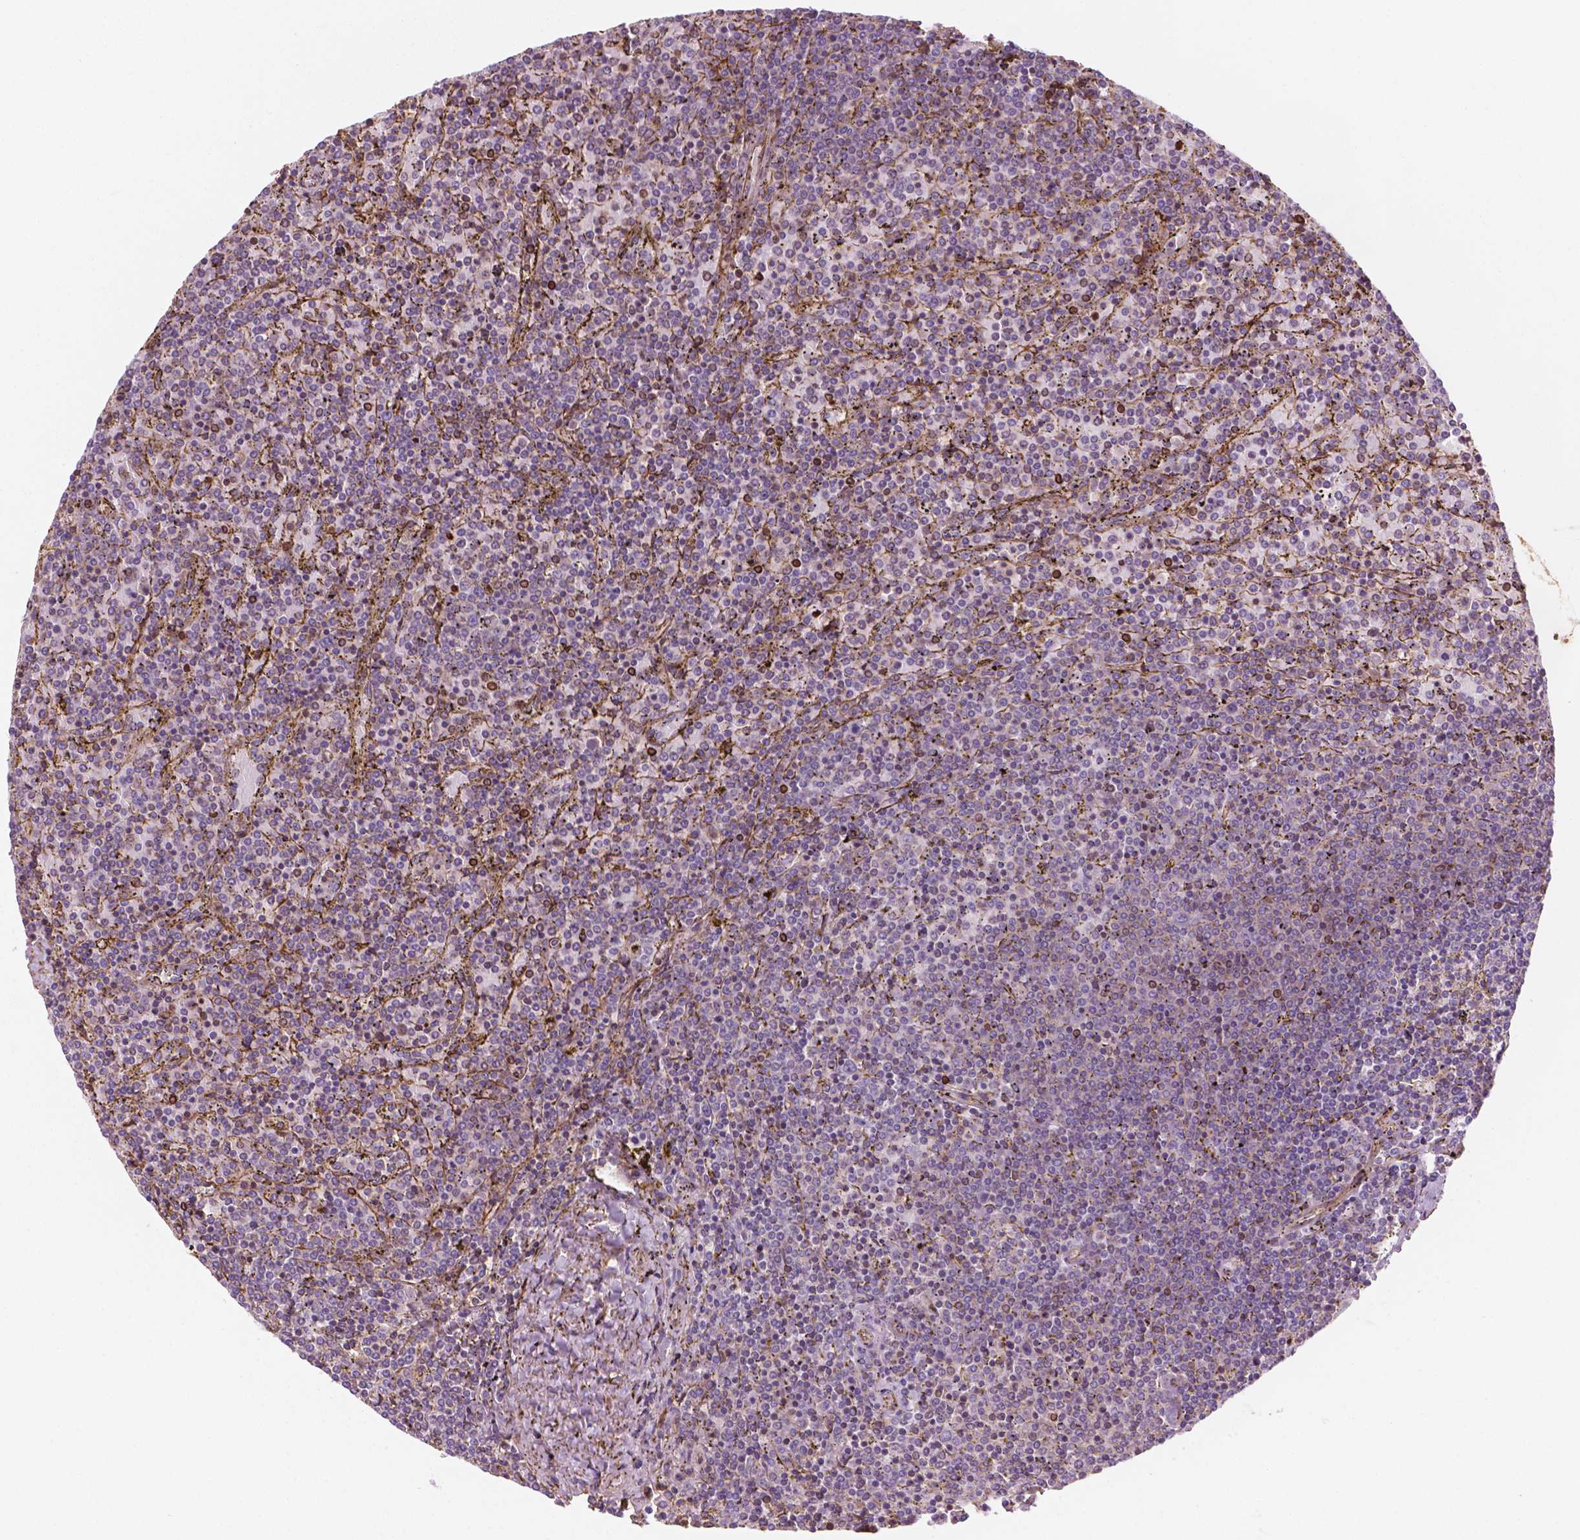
{"staining": {"intensity": "negative", "quantity": "none", "location": "none"}, "tissue": "lymphoma", "cell_type": "Tumor cells", "image_type": "cancer", "snomed": [{"axis": "morphology", "description": "Malignant lymphoma, non-Hodgkin's type, Low grade"}, {"axis": "topography", "description": "Spleen"}], "caption": "Immunohistochemical staining of low-grade malignant lymphoma, non-Hodgkin's type demonstrates no significant staining in tumor cells.", "gene": "SURF4", "patient": {"sex": "female", "age": 77}}